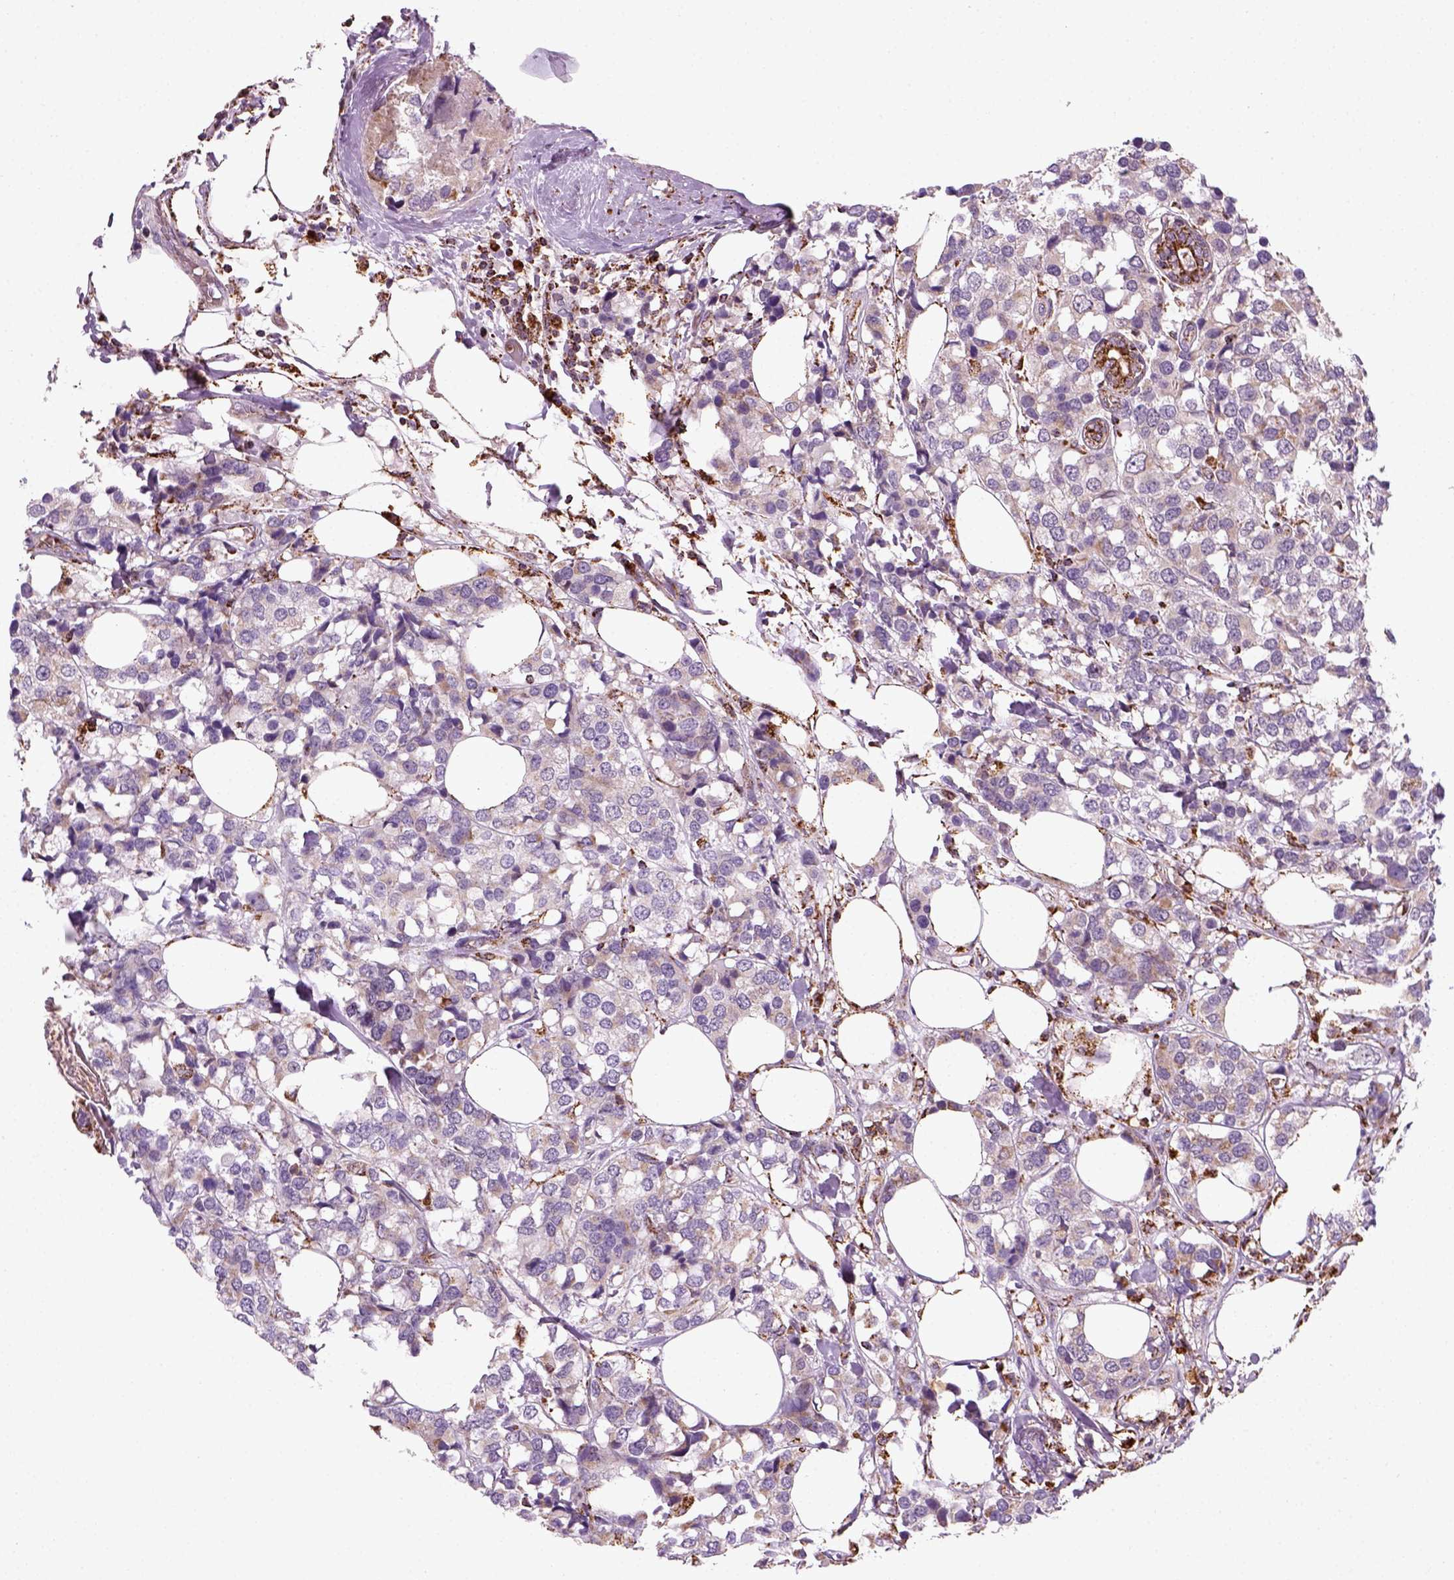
{"staining": {"intensity": "weak", "quantity": "25%-75%", "location": "cytoplasmic/membranous"}, "tissue": "breast cancer", "cell_type": "Tumor cells", "image_type": "cancer", "snomed": [{"axis": "morphology", "description": "Lobular carcinoma"}, {"axis": "topography", "description": "Breast"}], "caption": "Immunohistochemical staining of breast lobular carcinoma displays weak cytoplasmic/membranous protein staining in about 25%-75% of tumor cells.", "gene": "NUDT16L1", "patient": {"sex": "female", "age": 59}}